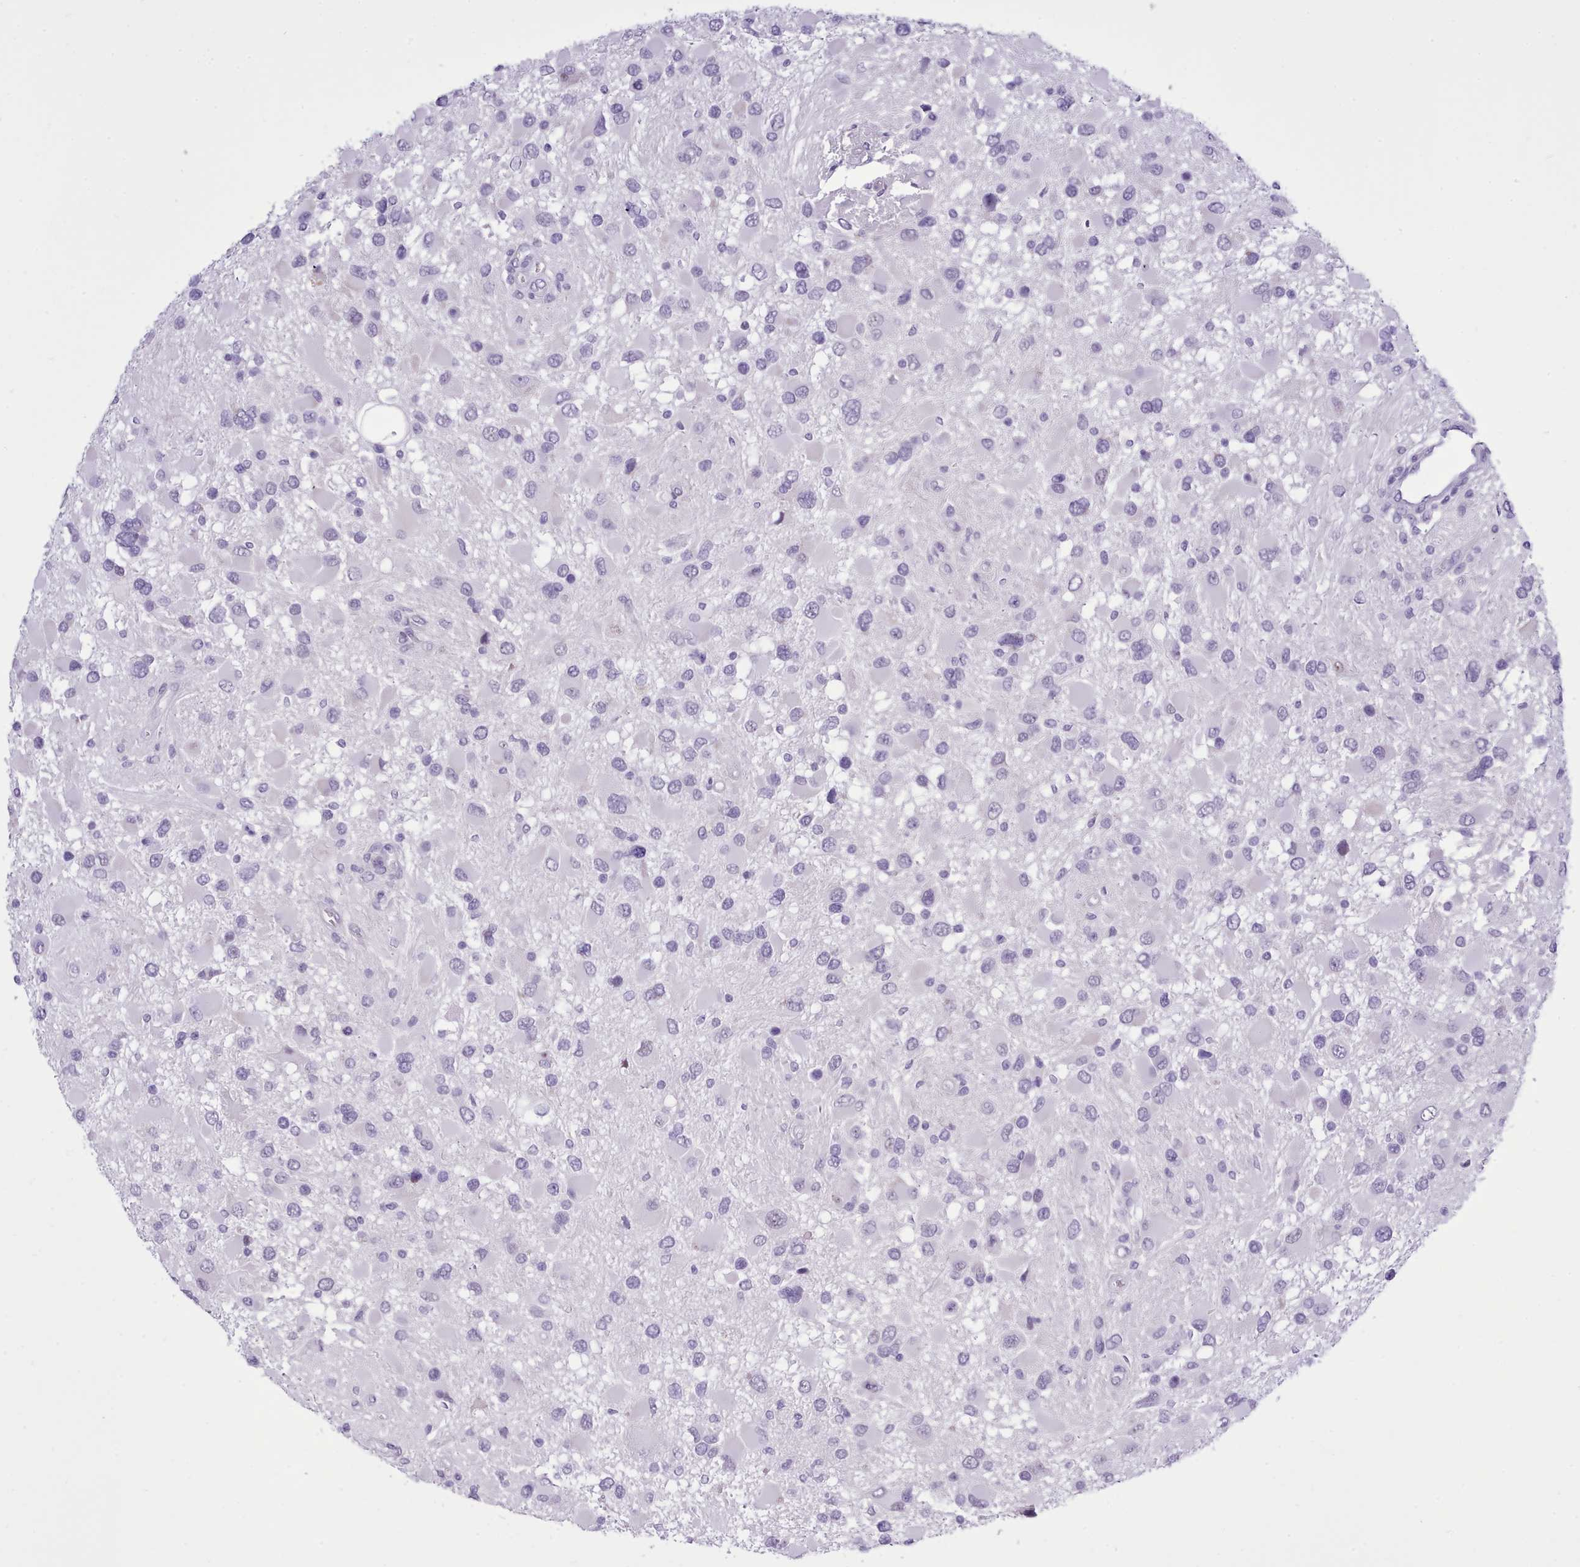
{"staining": {"intensity": "negative", "quantity": "none", "location": "none"}, "tissue": "glioma", "cell_type": "Tumor cells", "image_type": "cancer", "snomed": [{"axis": "morphology", "description": "Glioma, malignant, High grade"}, {"axis": "topography", "description": "Brain"}], "caption": "Immunohistochemical staining of malignant glioma (high-grade) displays no significant expression in tumor cells.", "gene": "FBXO48", "patient": {"sex": "male", "age": 53}}